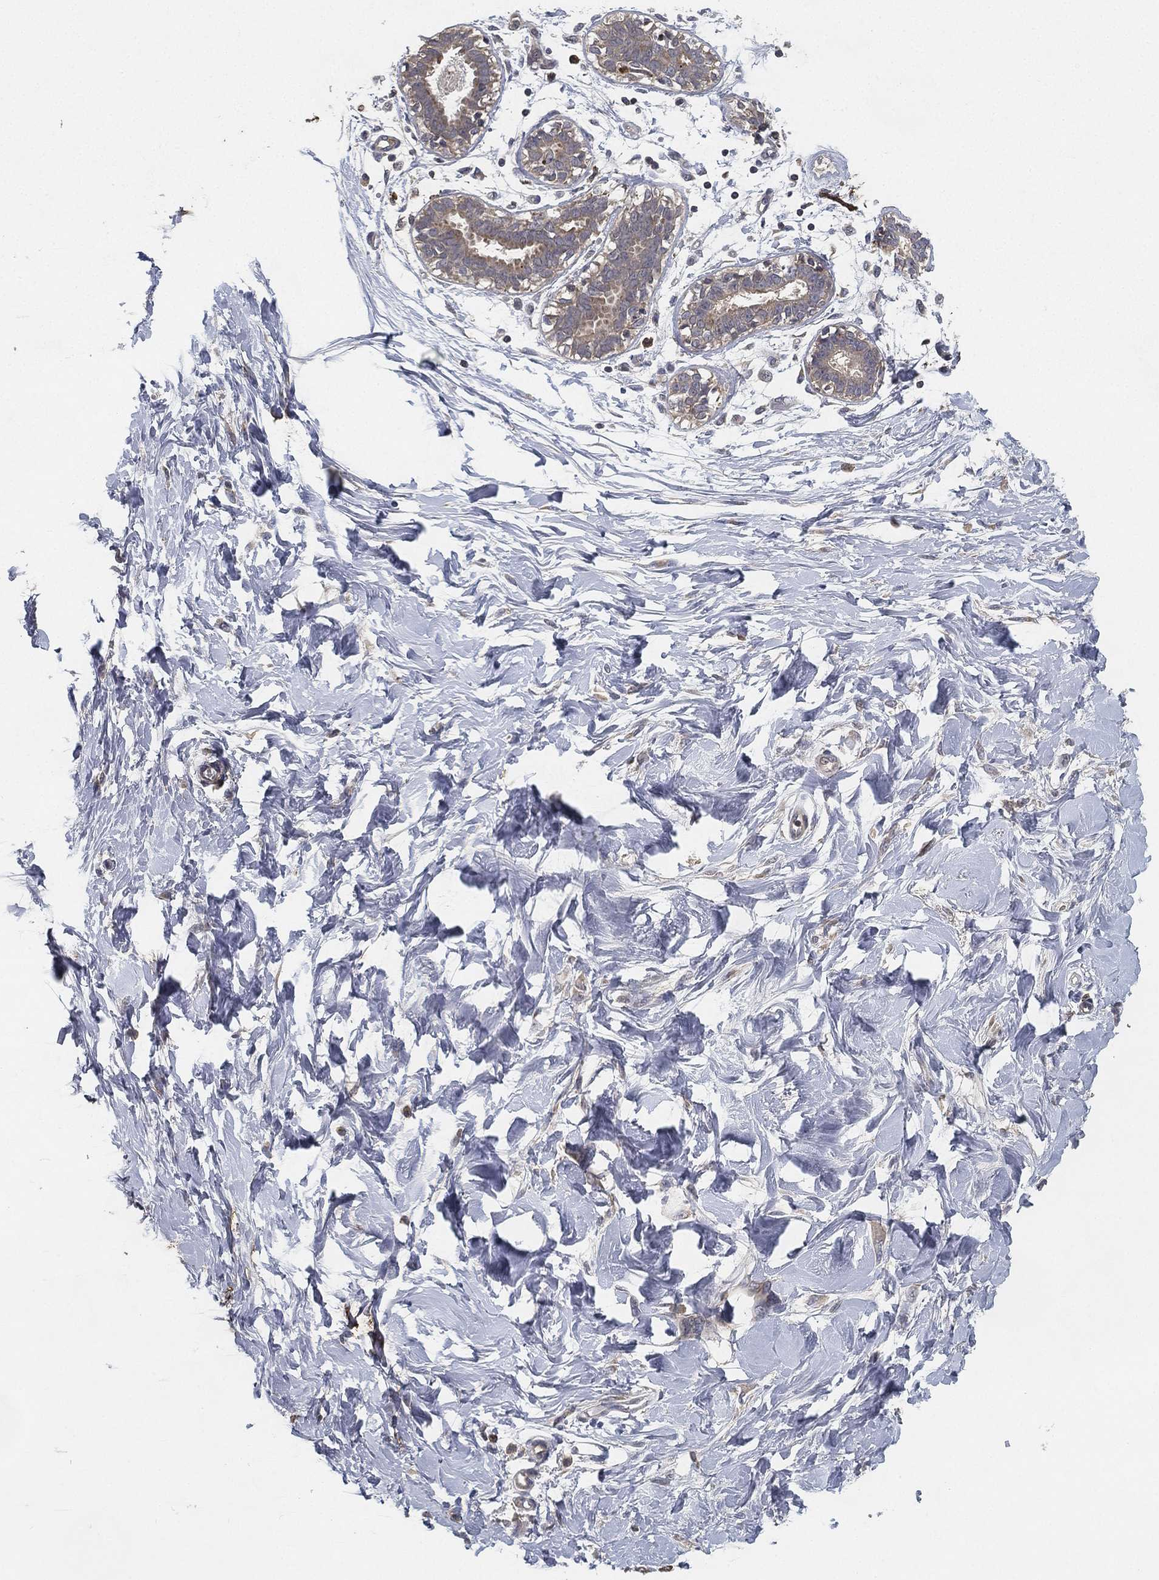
{"staining": {"intensity": "negative", "quantity": "none", "location": "none"}, "tissue": "breast", "cell_type": "Adipocytes", "image_type": "normal", "snomed": [{"axis": "morphology", "description": "Normal tissue, NOS"}, {"axis": "topography", "description": "Breast"}], "caption": "Histopathology image shows no significant protein positivity in adipocytes of normal breast.", "gene": "CFAP251", "patient": {"sex": "female", "age": 37}}